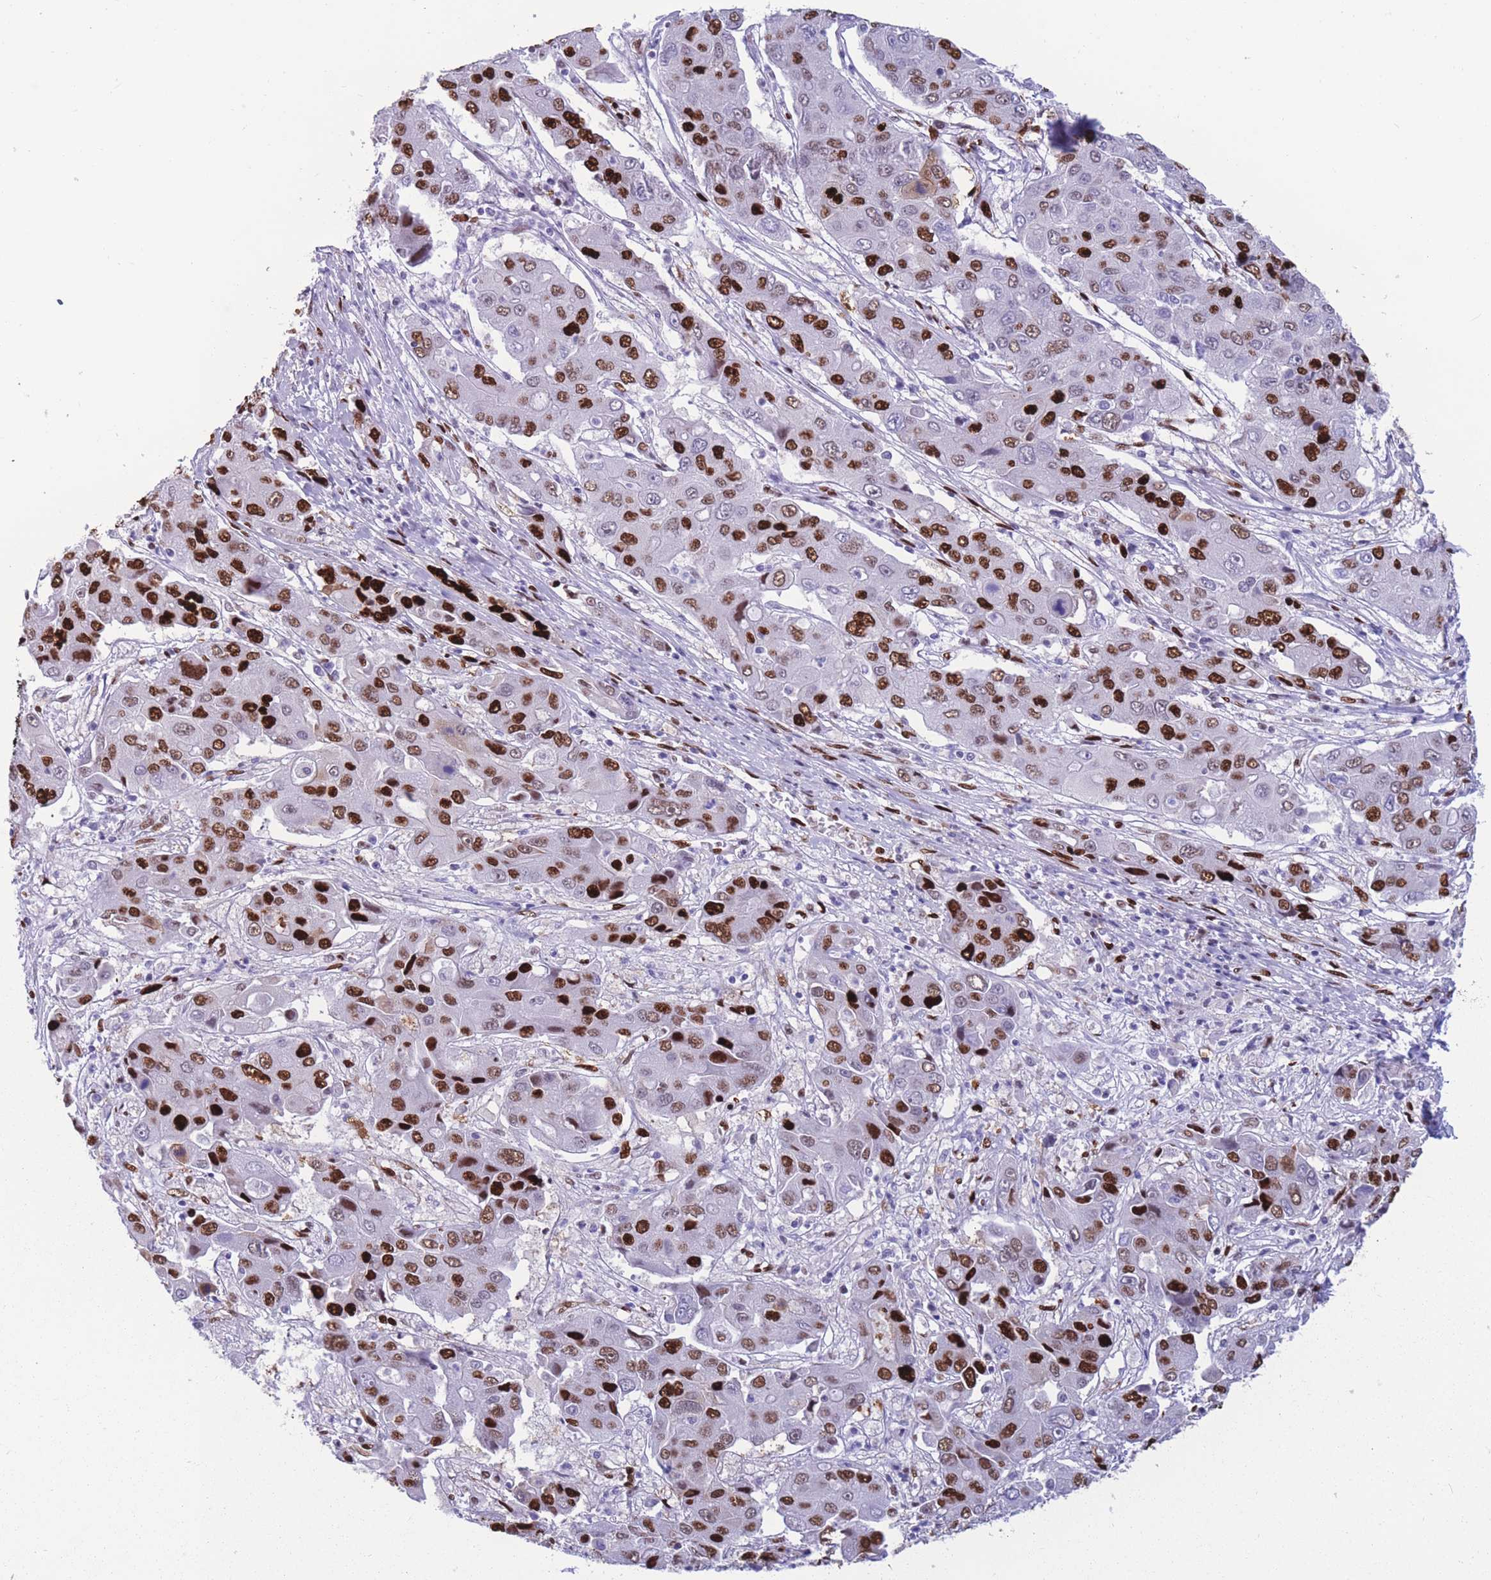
{"staining": {"intensity": "strong", "quantity": ">75%", "location": "nuclear"}, "tissue": "liver cancer", "cell_type": "Tumor cells", "image_type": "cancer", "snomed": [{"axis": "morphology", "description": "Cholangiocarcinoma"}, {"axis": "topography", "description": "Liver"}], "caption": "A brown stain labels strong nuclear staining of a protein in human liver cancer (cholangiocarcinoma) tumor cells.", "gene": "NASP", "patient": {"sex": "male", "age": 67}}